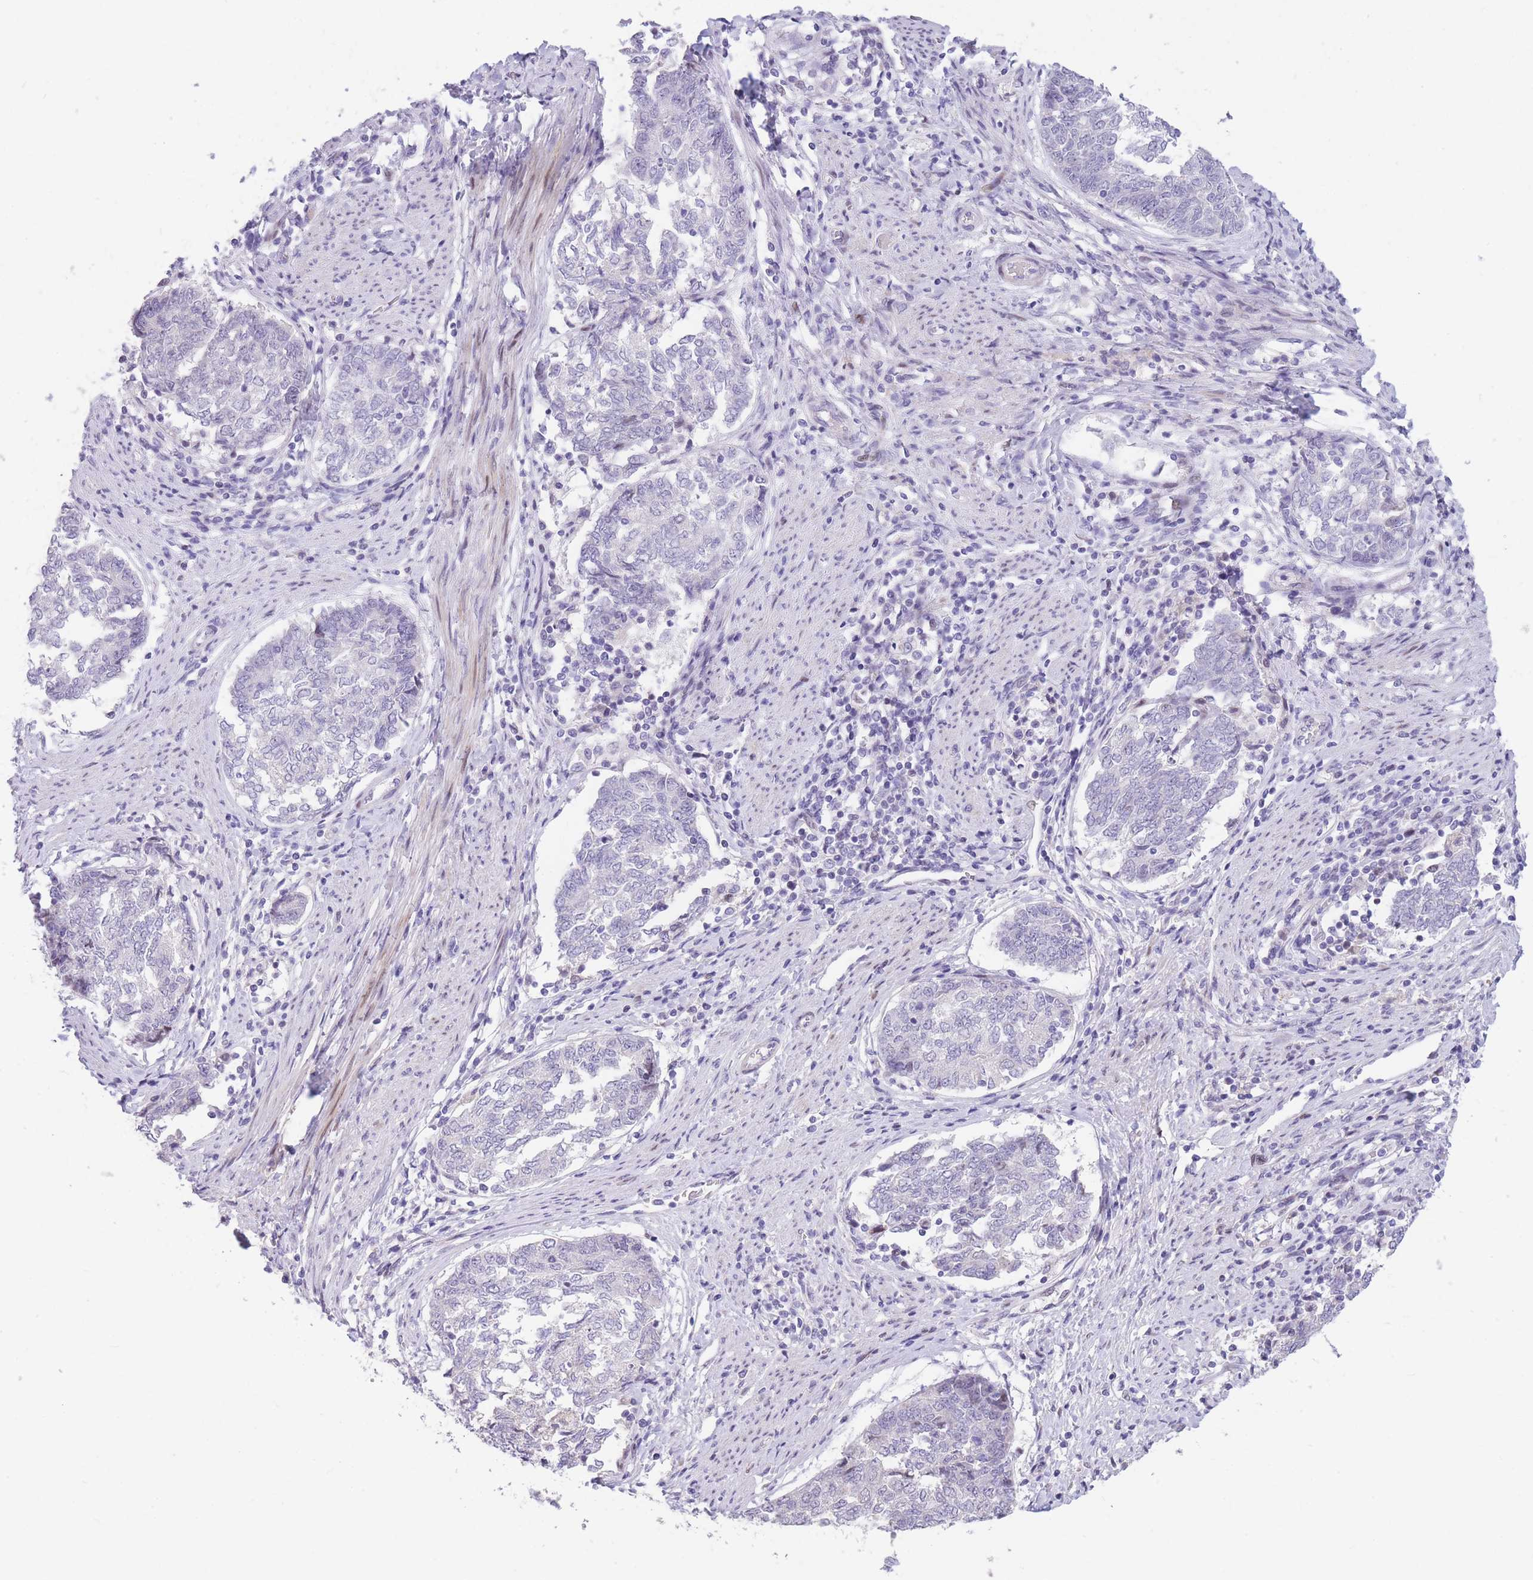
{"staining": {"intensity": "negative", "quantity": "none", "location": "none"}, "tissue": "endometrial cancer", "cell_type": "Tumor cells", "image_type": "cancer", "snomed": [{"axis": "morphology", "description": "Adenocarcinoma, NOS"}, {"axis": "topography", "description": "Endometrium"}], "caption": "The micrograph shows no staining of tumor cells in endometrial adenocarcinoma. Brightfield microscopy of immunohistochemistry (IHC) stained with DAB (3,3'-diaminobenzidine) (brown) and hematoxylin (blue), captured at high magnification.", "gene": "SHCBP1", "patient": {"sex": "female", "age": 80}}